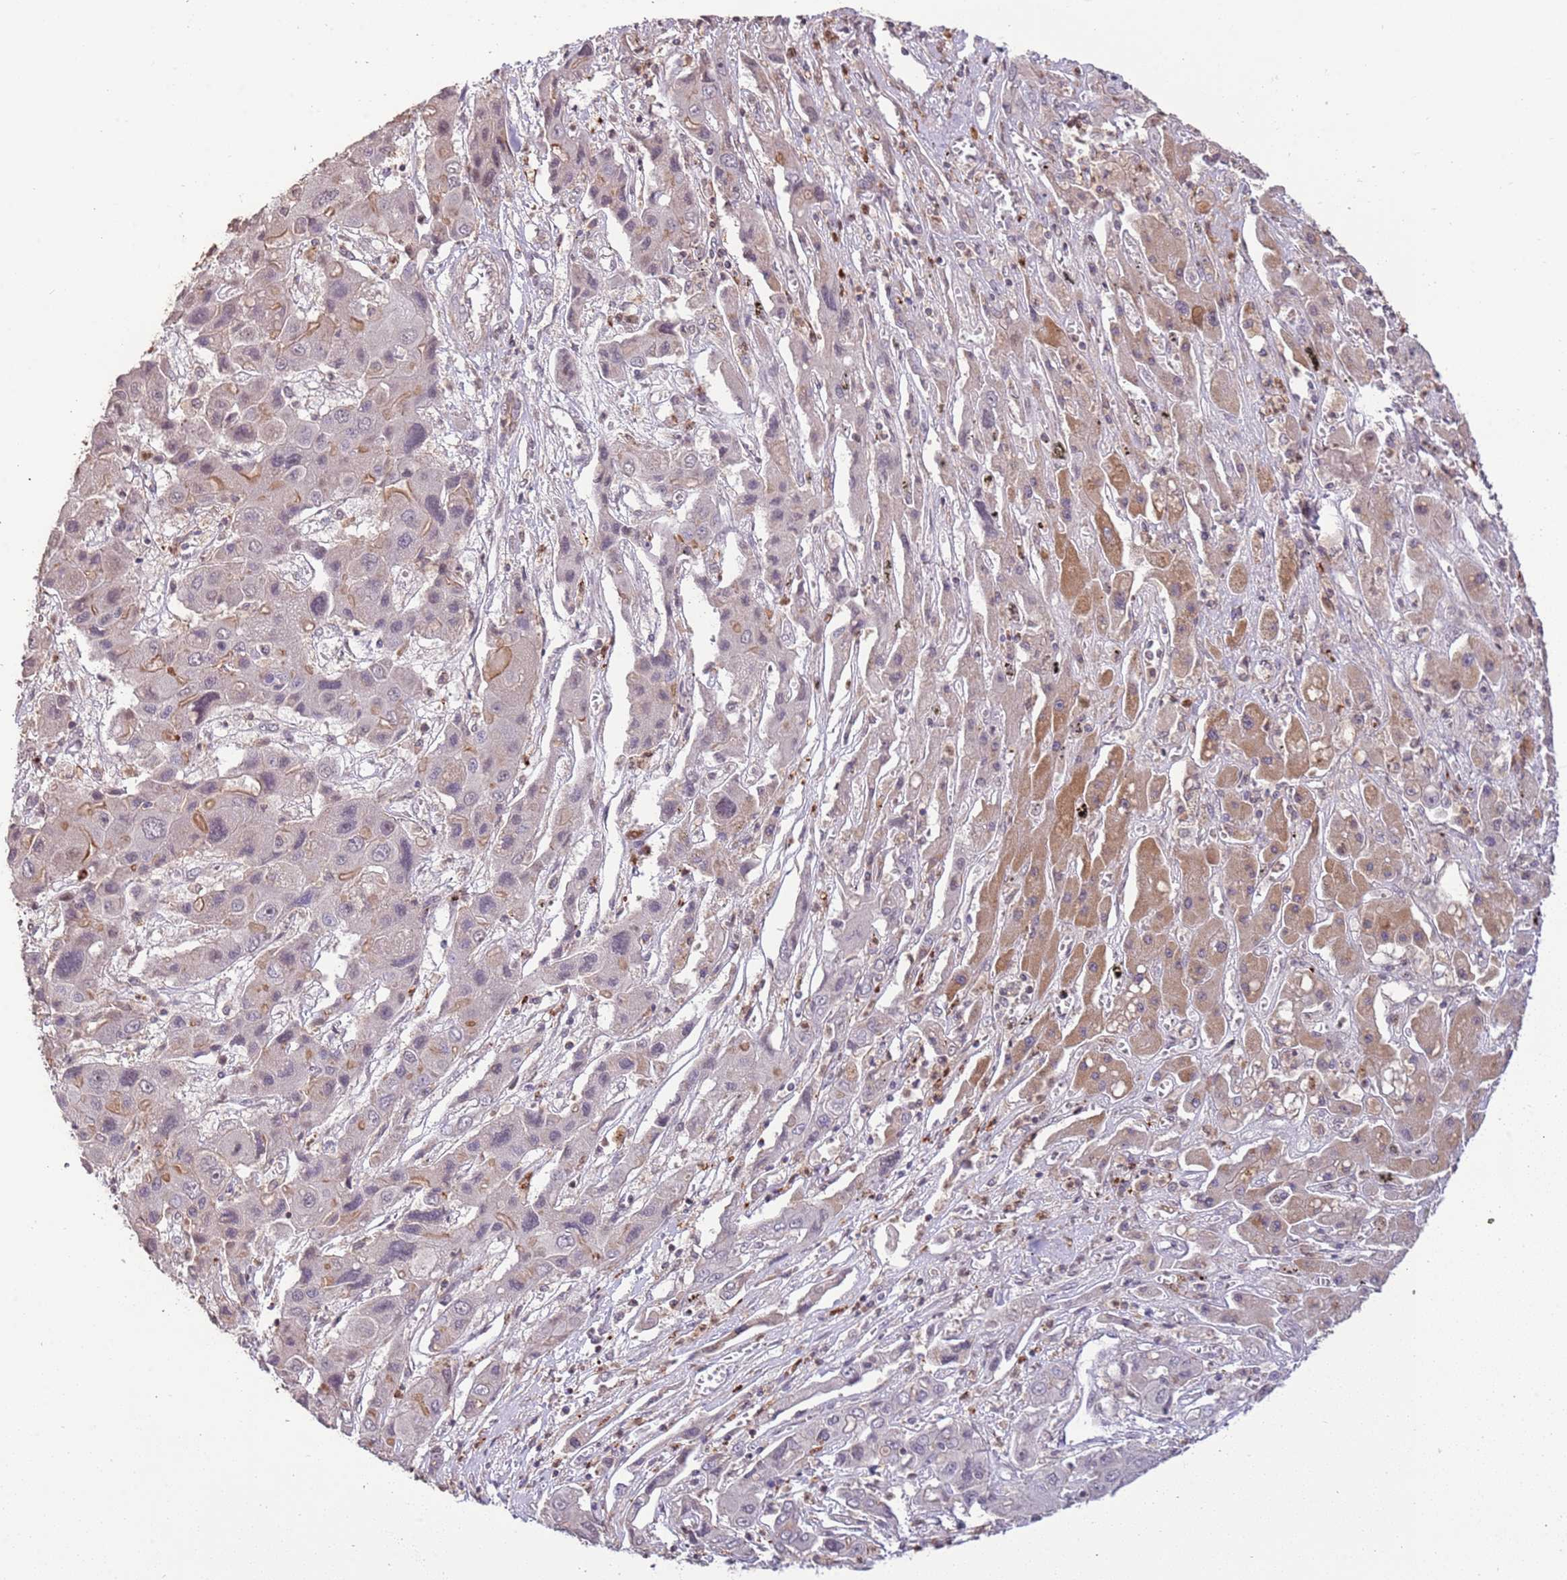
{"staining": {"intensity": "moderate", "quantity": "<25%", "location": "cytoplasmic/membranous"}, "tissue": "liver cancer", "cell_type": "Tumor cells", "image_type": "cancer", "snomed": [{"axis": "morphology", "description": "Cholangiocarcinoma"}, {"axis": "topography", "description": "Liver"}], "caption": "Brown immunohistochemical staining in liver cancer shows moderate cytoplasmic/membranous staining in approximately <25% of tumor cells.", "gene": "SLC16A4", "patient": {"sex": "male", "age": 67}}